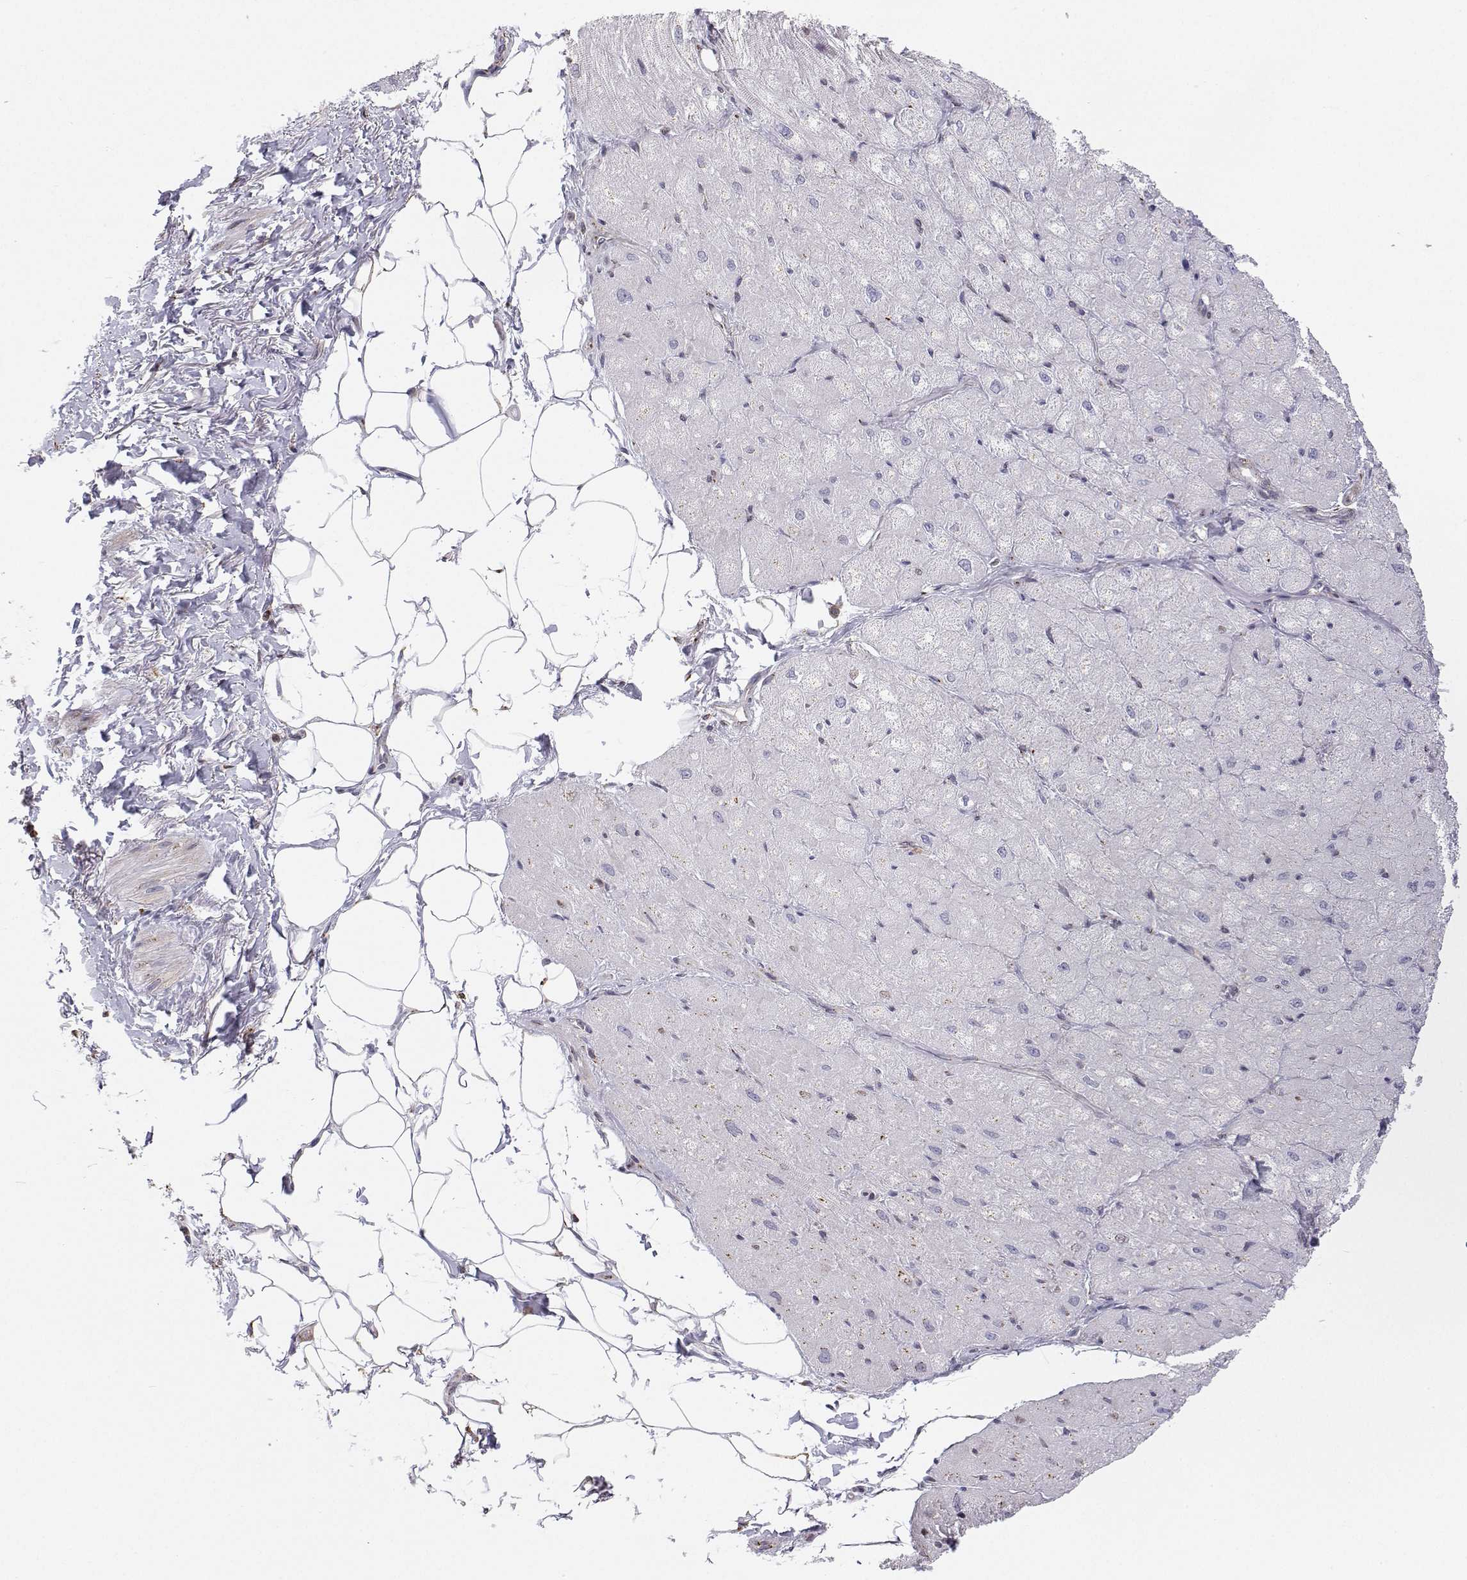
{"staining": {"intensity": "weak", "quantity": "<25%", "location": "cytoplasmic/membranous"}, "tissue": "heart muscle", "cell_type": "Cardiomyocytes", "image_type": "normal", "snomed": [{"axis": "morphology", "description": "Normal tissue, NOS"}, {"axis": "topography", "description": "Heart"}], "caption": "This is a photomicrograph of immunohistochemistry (IHC) staining of normal heart muscle, which shows no expression in cardiomyocytes. (DAB (3,3'-diaminobenzidine) immunohistochemistry, high magnification).", "gene": "STARD13", "patient": {"sex": "male", "age": 62}}